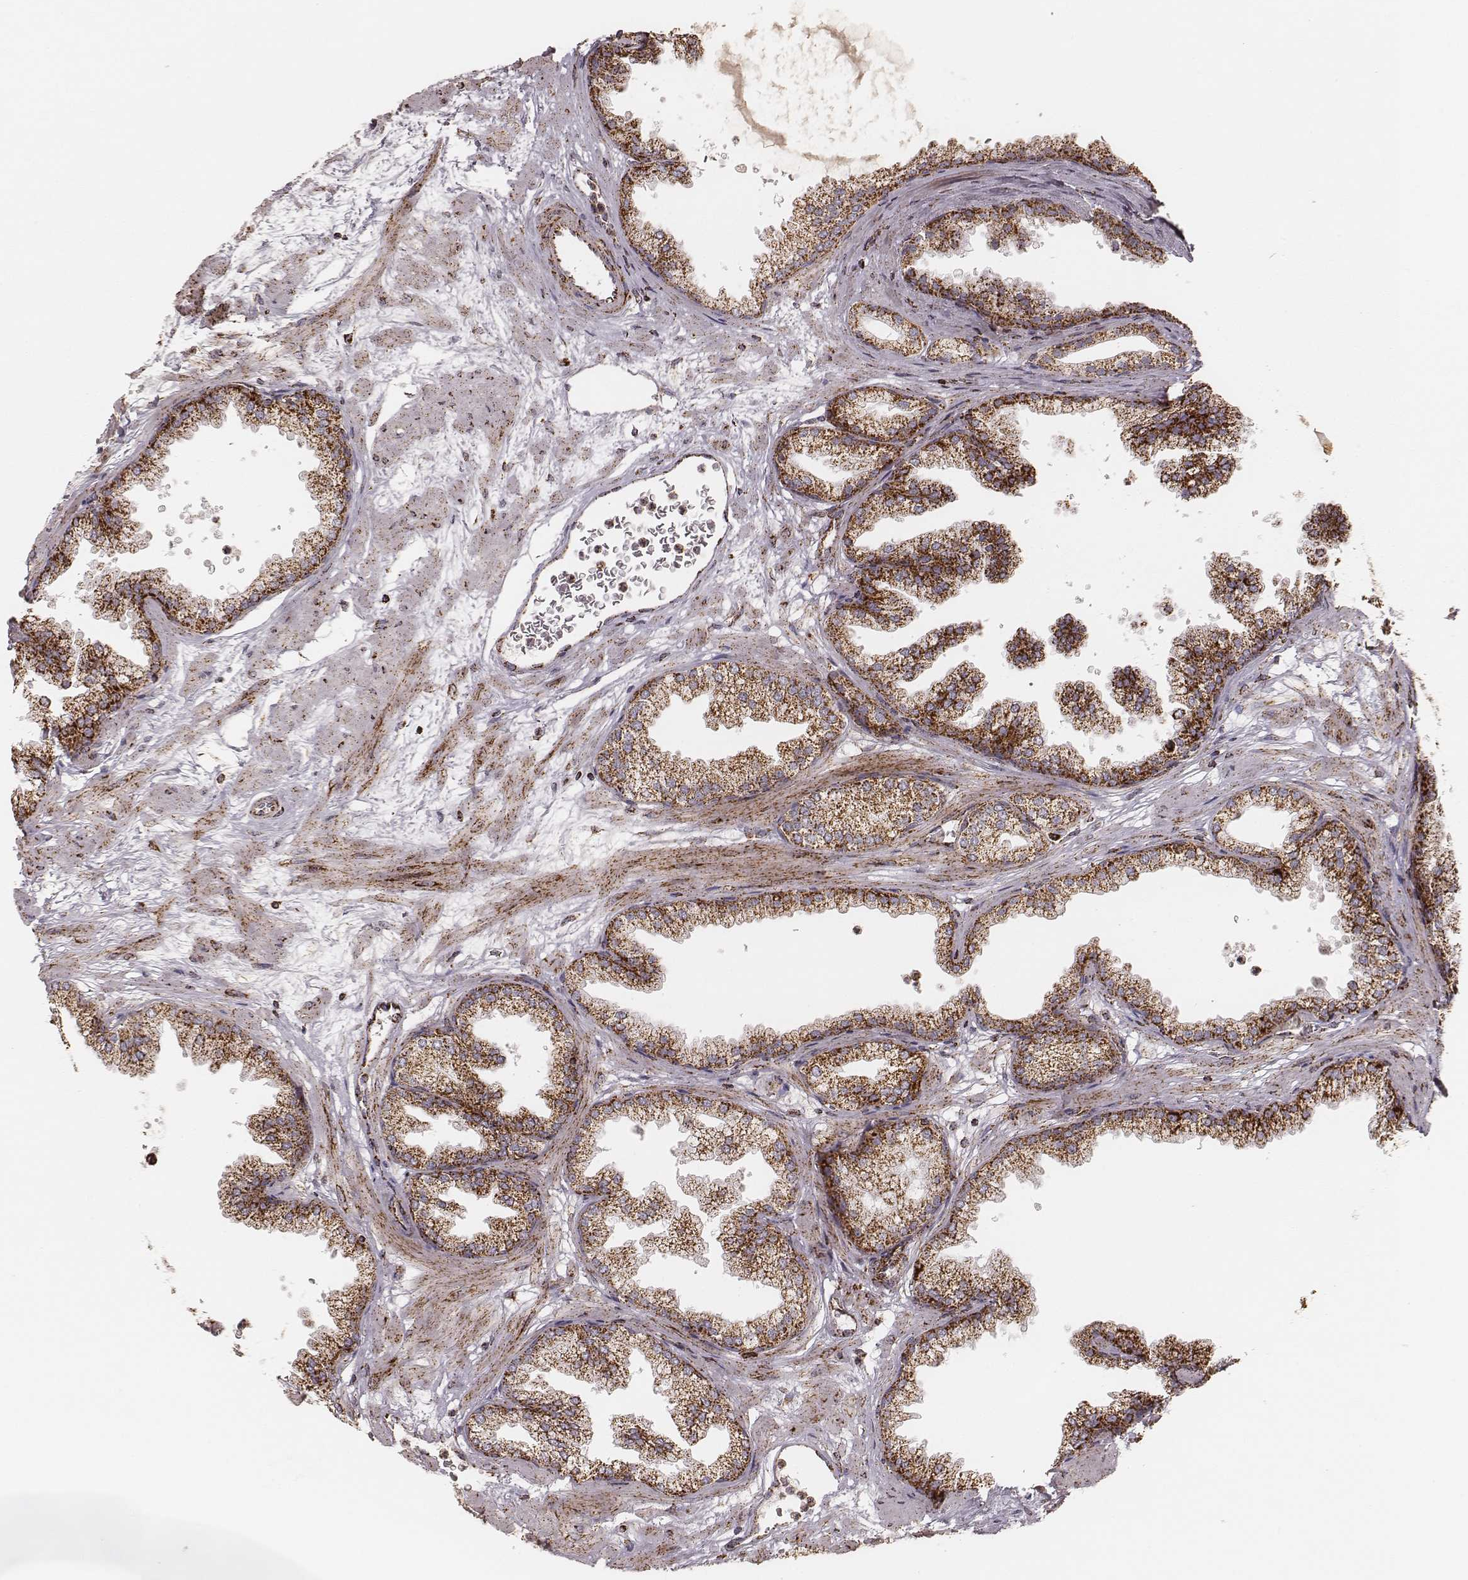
{"staining": {"intensity": "strong", "quantity": ">75%", "location": "cytoplasmic/membranous"}, "tissue": "prostate", "cell_type": "Glandular cells", "image_type": "normal", "snomed": [{"axis": "morphology", "description": "Normal tissue, NOS"}, {"axis": "topography", "description": "Prostate"}], "caption": "This histopathology image shows IHC staining of unremarkable human prostate, with high strong cytoplasmic/membranous staining in approximately >75% of glandular cells.", "gene": "CS", "patient": {"sex": "male", "age": 37}}